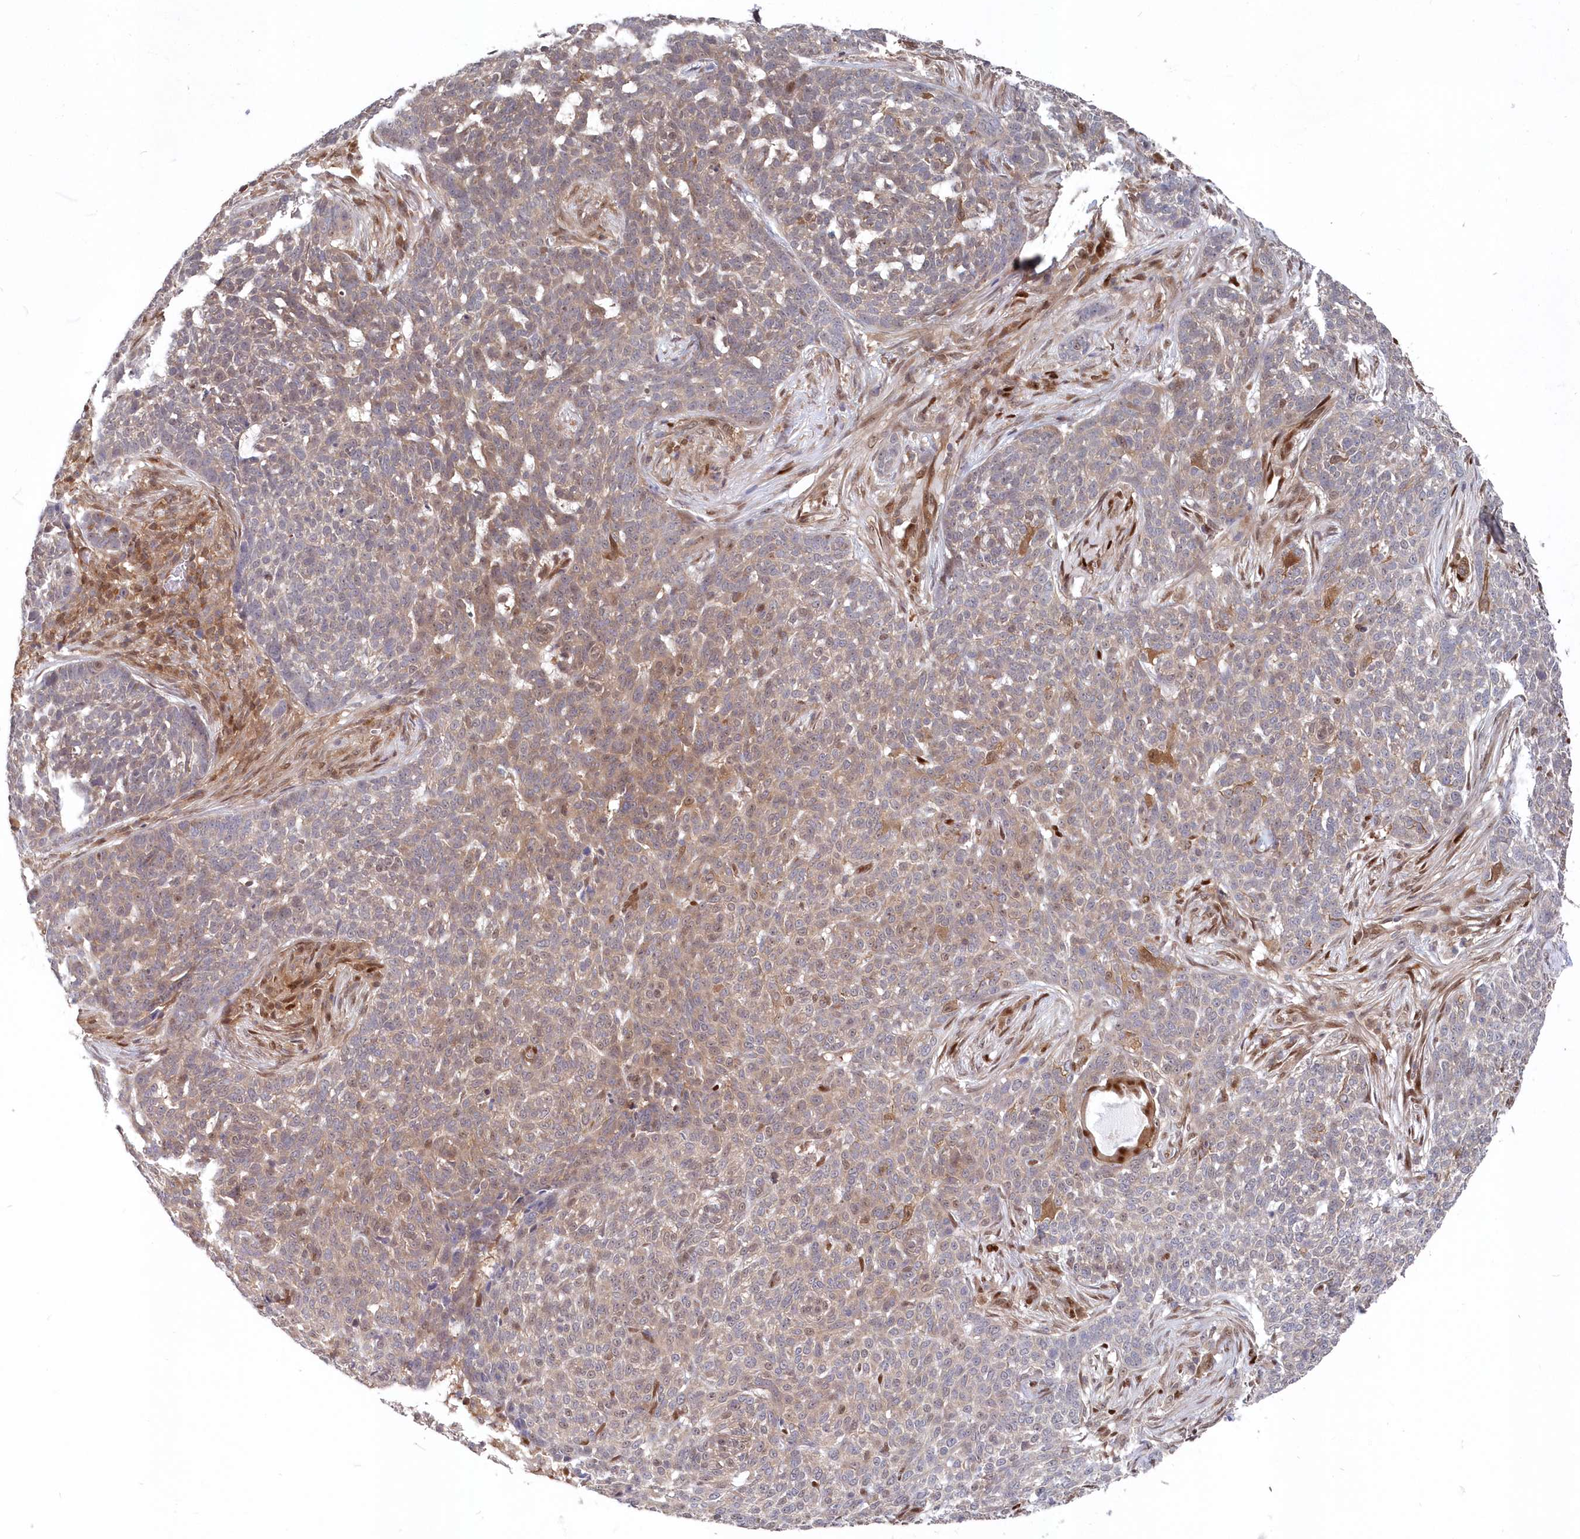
{"staining": {"intensity": "weak", "quantity": "25%-75%", "location": "cytoplasmic/membranous"}, "tissue": "skin cancer", "cell_type": "Tumor cells", "image_type": "cancer", "snomed": [{"axis": "morphology", "description": "Basal cell carcinoma"}, {"axis": "topography", "description": "Skin"}], "caption": "A micrograph of basal cell carcinoma (skin) stained for a protein reveals weak cytoplasmic/membranous brown staining in tumor cells.", "gene": "ABHD14B", "patient": {"sex": "male", "age": 85}}